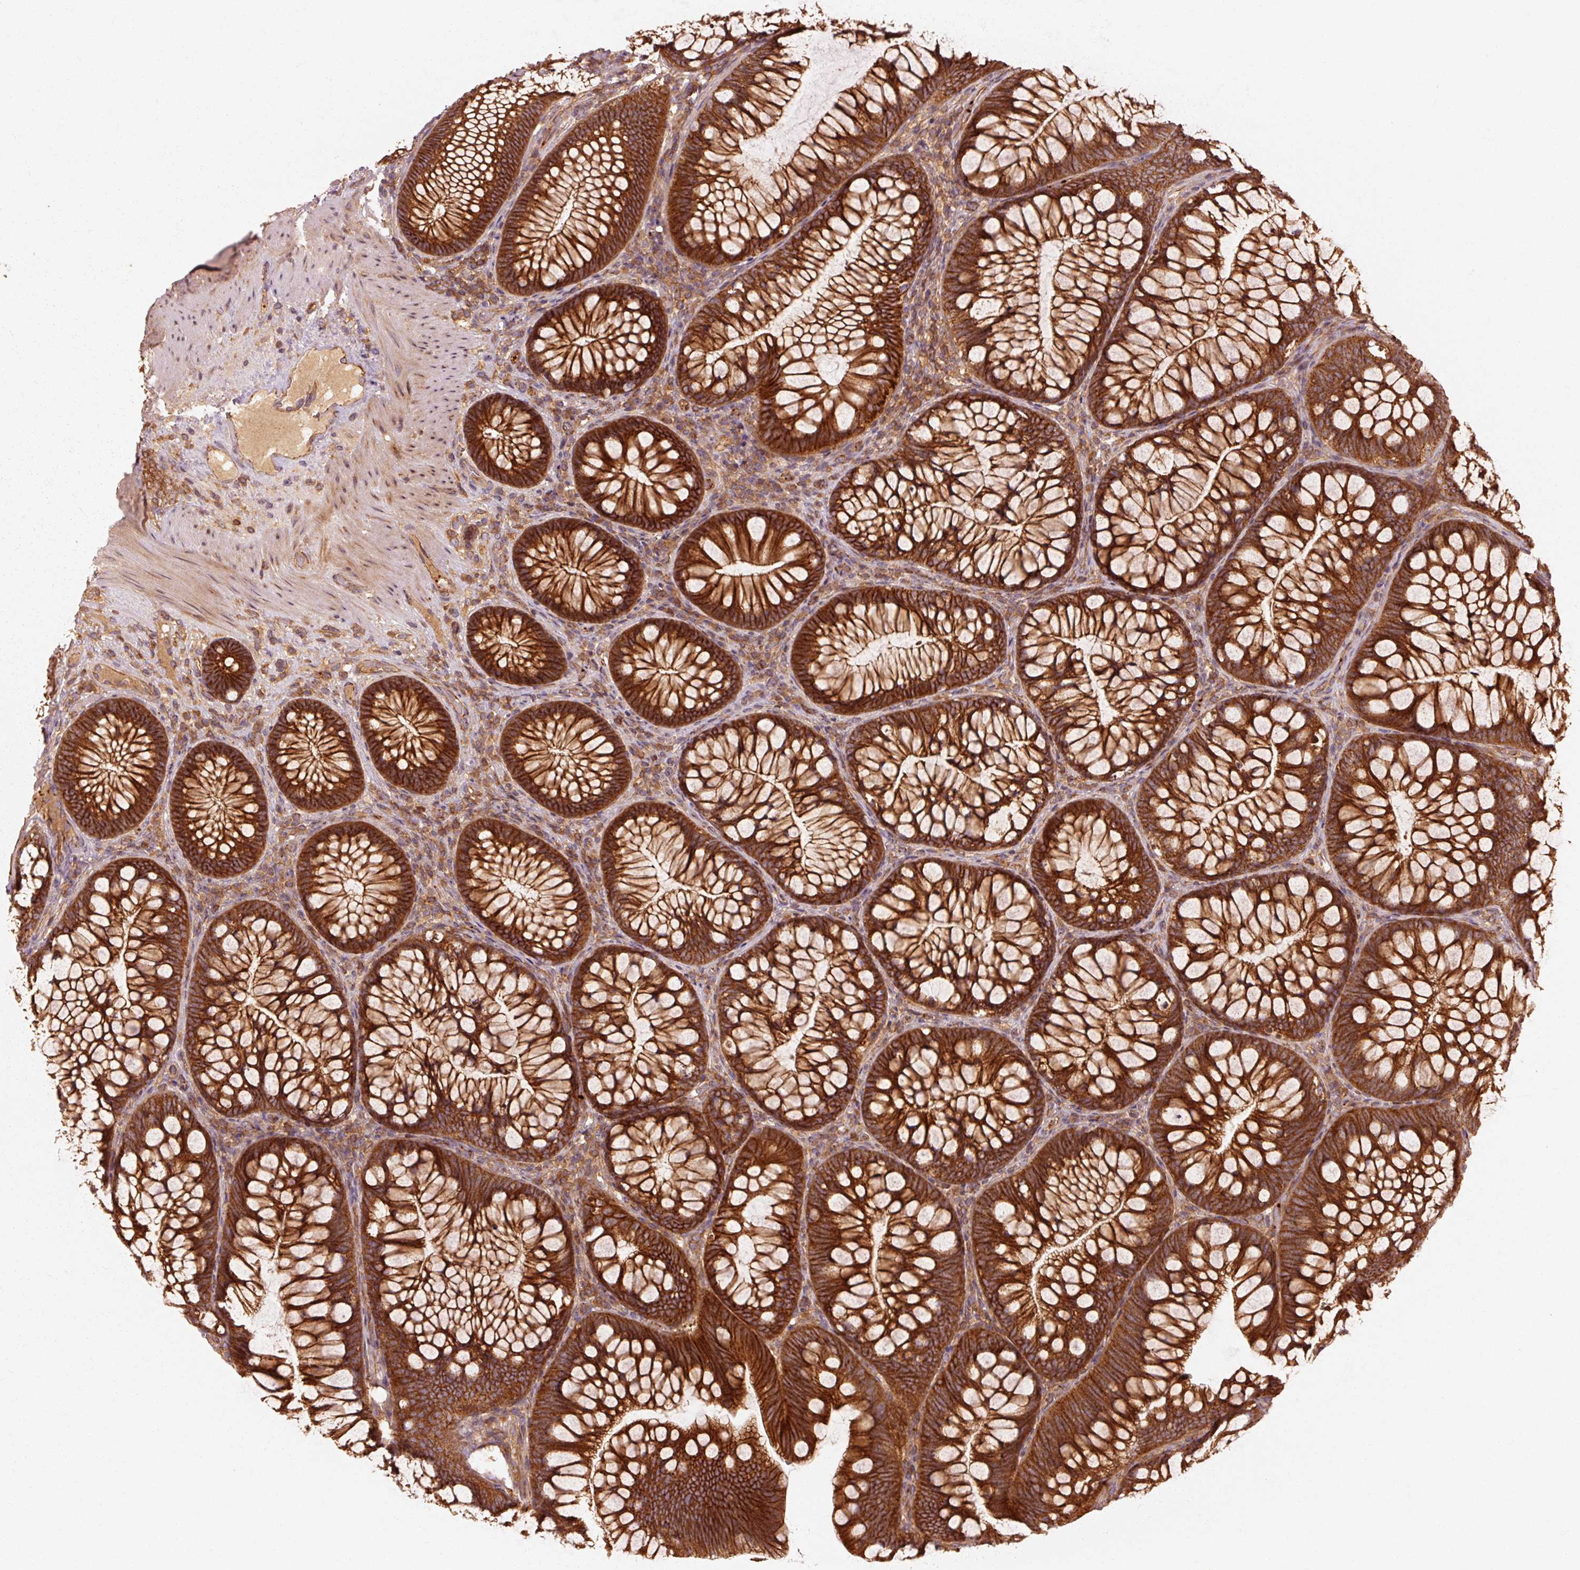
{"staining": {"intensity": "moderate", "quantity": ">75%", "location": "cytoplasmic/membranous"}, "tissue": "colon", "cell_type": "Endothelial cells", "image_type": "normal", "snomed": [{"axis": "morphology", "description": "Normal tissue, NOS"}, {"axis": "morphology", "description": "Adenoma, NOS"}, {"axis": "topography", "description": "Soft tissue"}, {"axis": "topography", "description": "Colon"}], "caption": "Protein staining by IHC exhibits moderate cytoplasmic/membranous staining in approximately >75% of endothelial cells in benign colon.", "gene": "CTNNA1", "patient": {"sex": "male", "age": 47}}